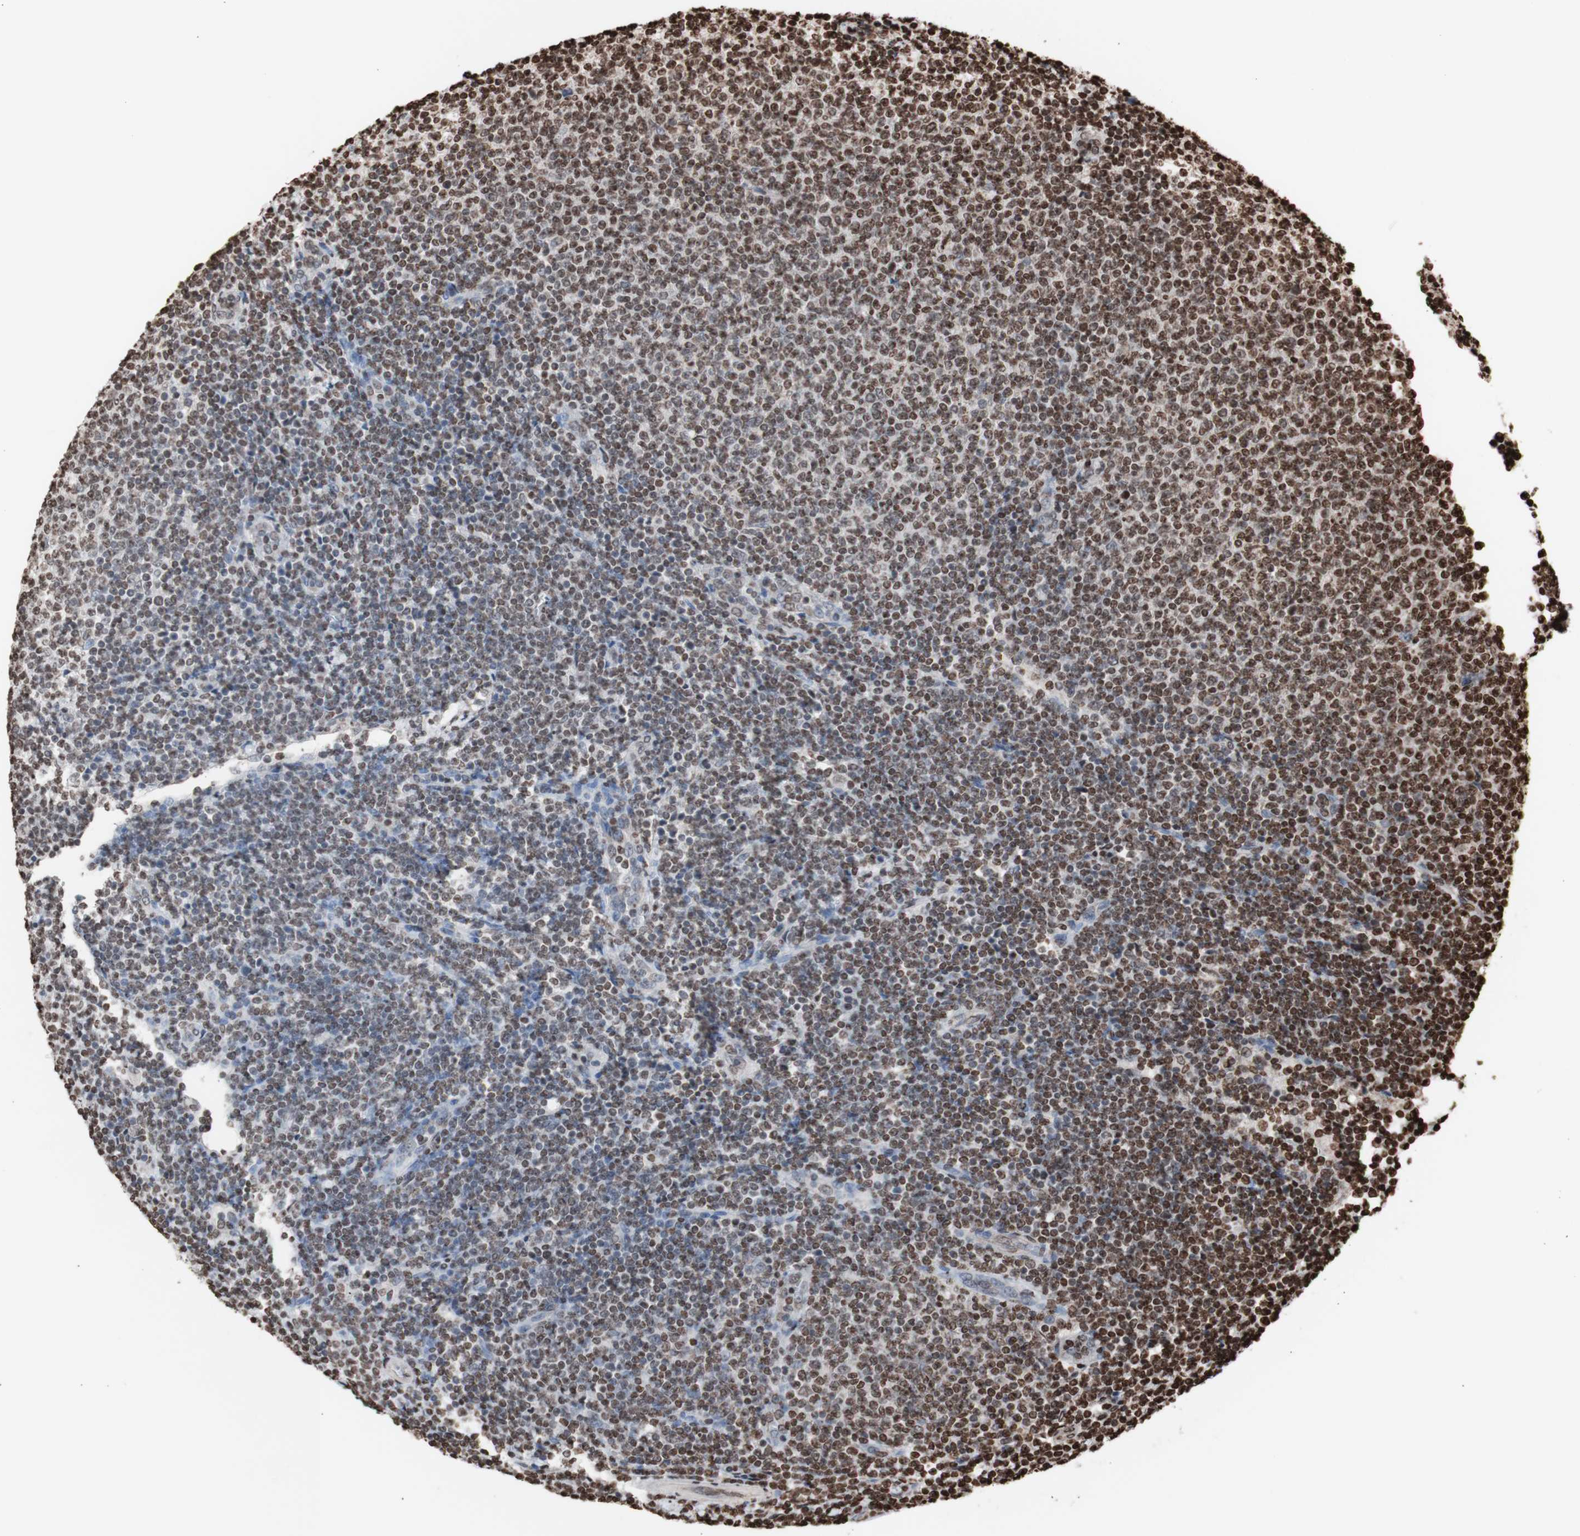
{"staining": {"intensity": "moderate", "quantity": "25%-75%", "location": "nuclear"}, "tissue": "lymphoma", "cell_type": "Tumor cells", "image_type": "cancer", "snomed": [{"axis": "morphology", "description": "Malignant lymphoma, non-Hodgkin's type, Low grade"}, {"axis": "topography", "description": "Lymph node"}], "caption": "IHC histopathology image of human lymphoma stained for a protein (brown), which shows medium levels of moderate nuclear positivity in about 25%-75% of tumor cells.", "gene": "SNAI2", "patient": {"sex": "male", "age": 66}}